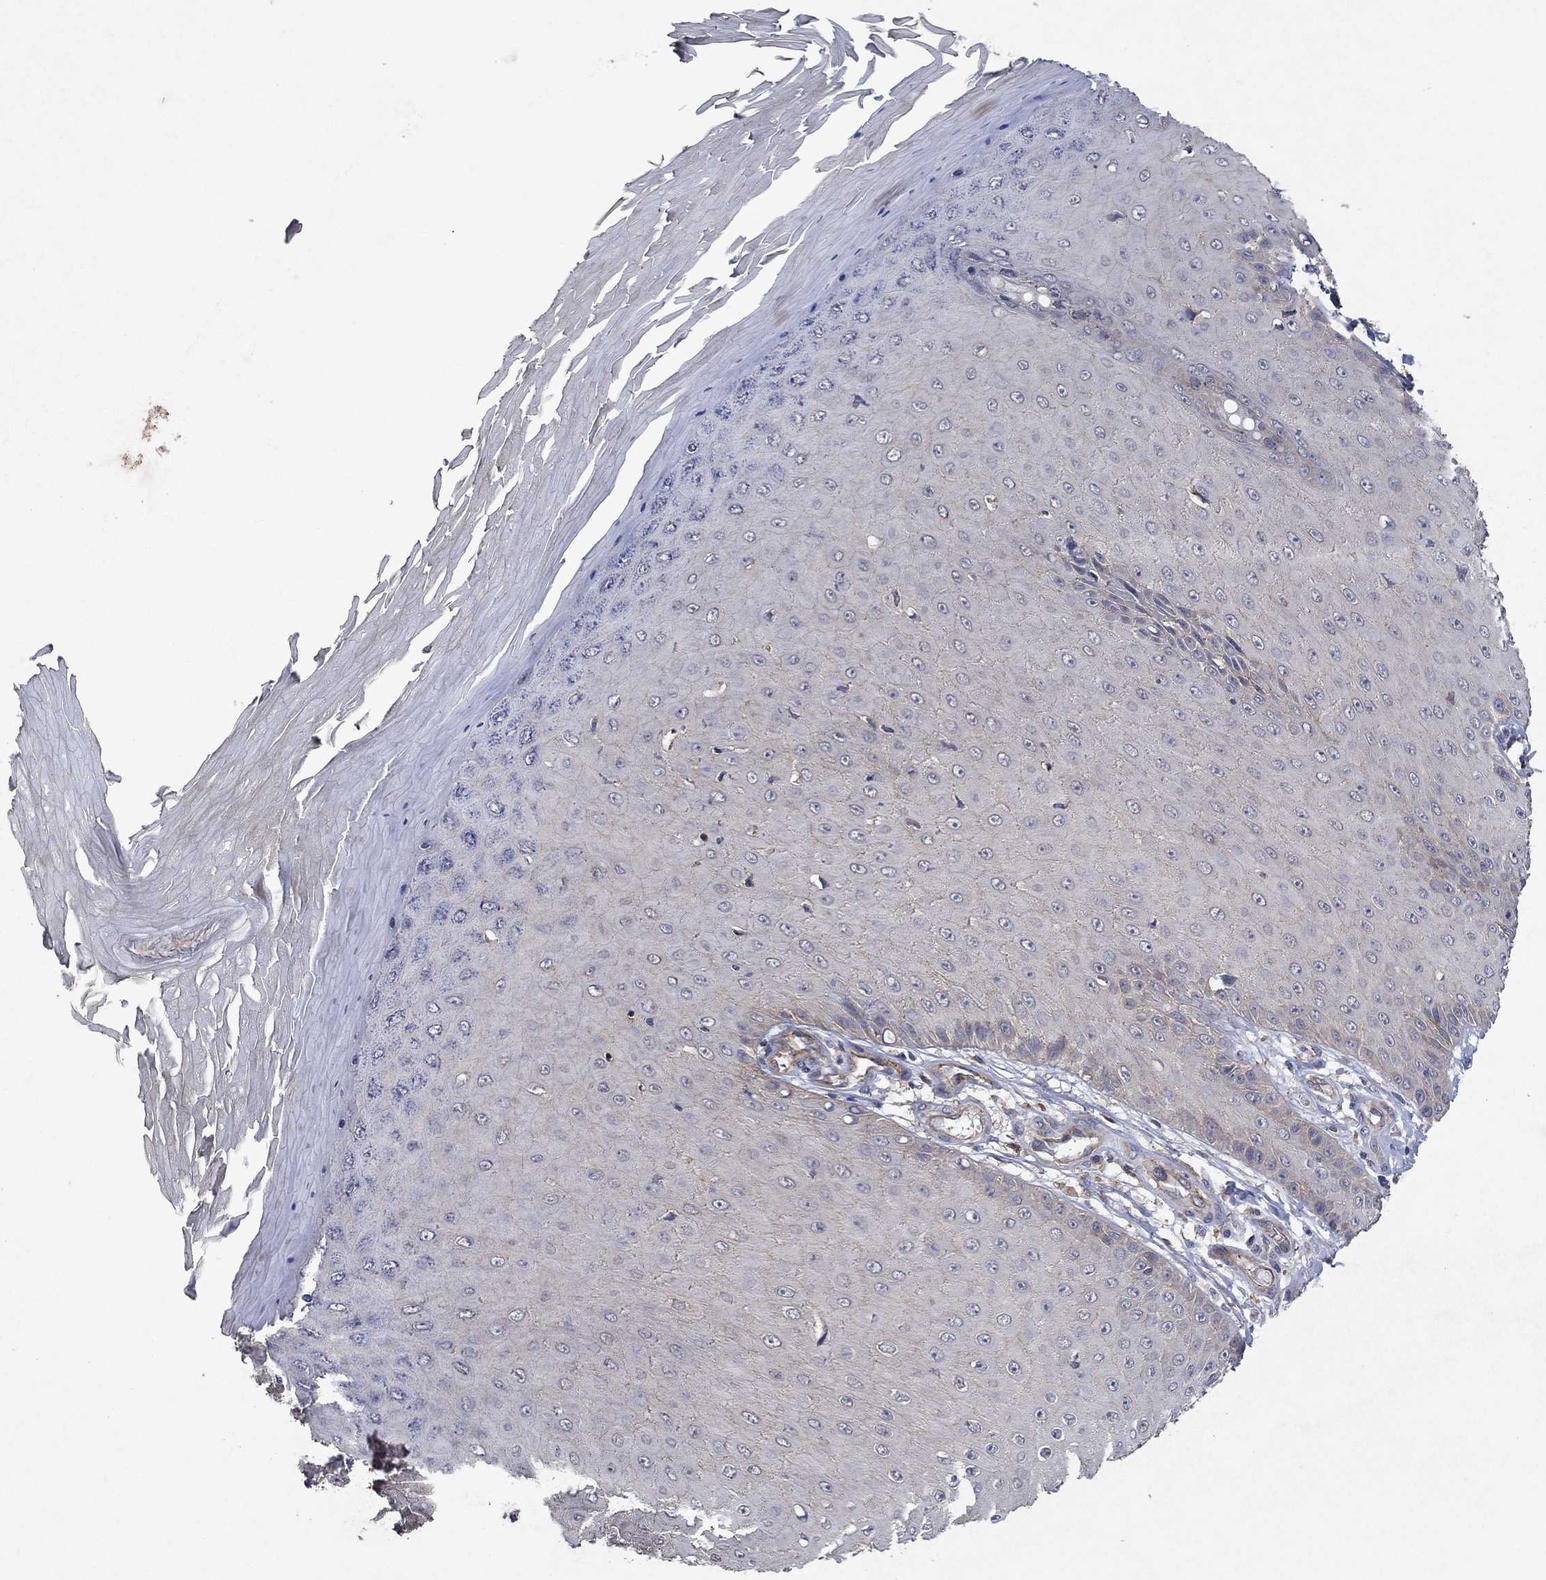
{"staining": {"intensity": "negative", "quantity": "none", "location": "none"}, "tissue": "skin cancer", "cell_type": "Tumor cells", "image_type": "cancer", "snomed": [{"axis": "morphology", "description": "Inflammation, NOS"}, {"axis": "morphology", "description": "Squamous cell carcinoma, NOS"}, {"axis": "topography", "description": "Skin"}], "caption": "The immunohistochemistry (IHC) photomicrograph has no significant staining in tumor cells of skin cancer tissue. (DAB (3,3'-diaminobenzidine) immunohistochemistry visualized using brightfield microscopy, high magnification).", "gene": "FRG1", "patient": {"sex": "male", "age": 70}}